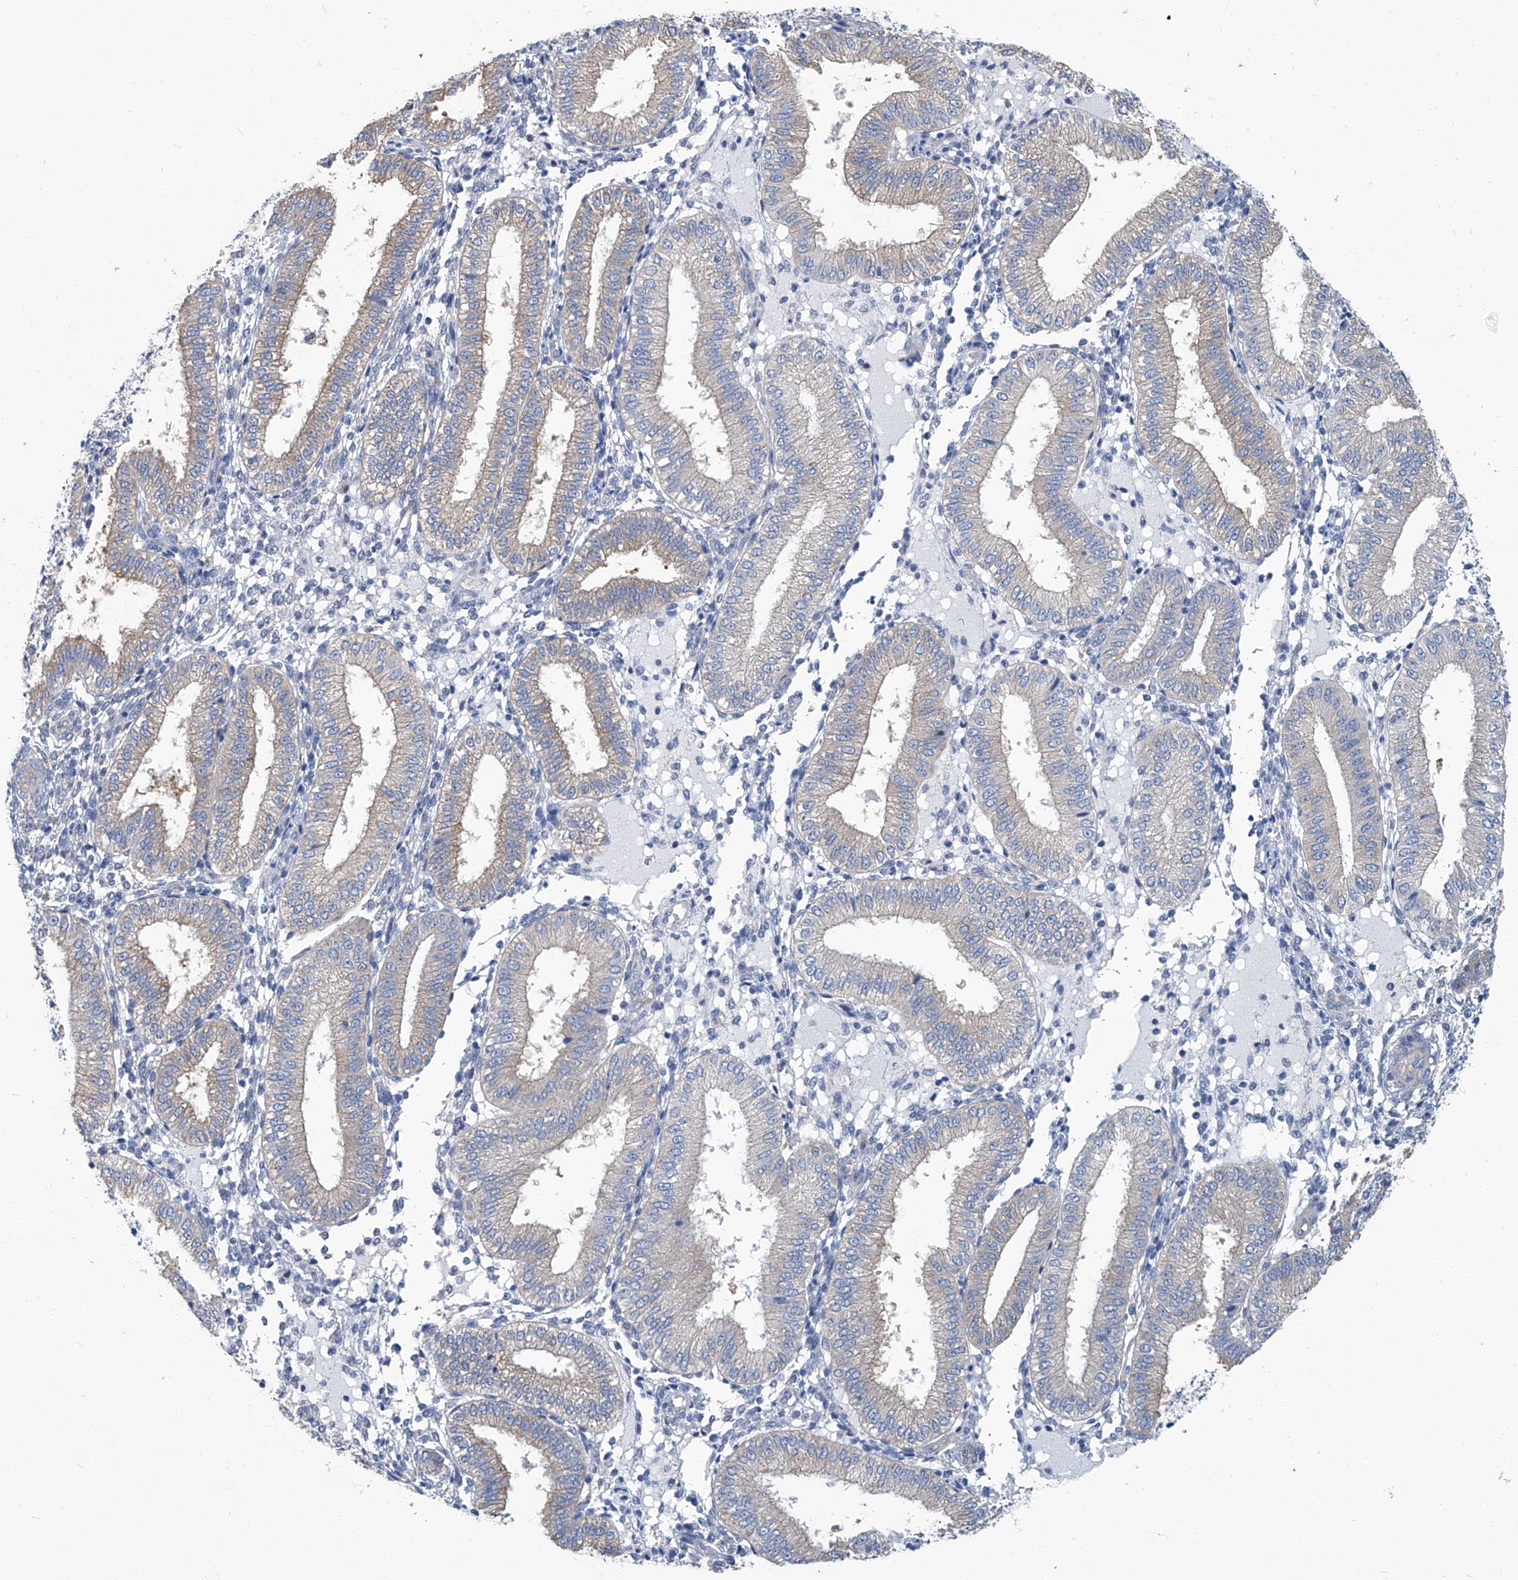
{"staining": {"intensity": "negative", "quantity": "none", "location": "none"}, "tissue": "endometrium", "cell_type": "Cells in endometrial stroma", "image_type": "normal", "snomed": [{"axis": "morphology", "description": "Normal tissue, NOS"}, {"axis": "topography", "description": "Endometrium"}], "caption": "There is no significant staining in cells in endometrial stroma of endometrium.", "gene": "PFKL", "patient": {"sex": "female", "age": 39}}